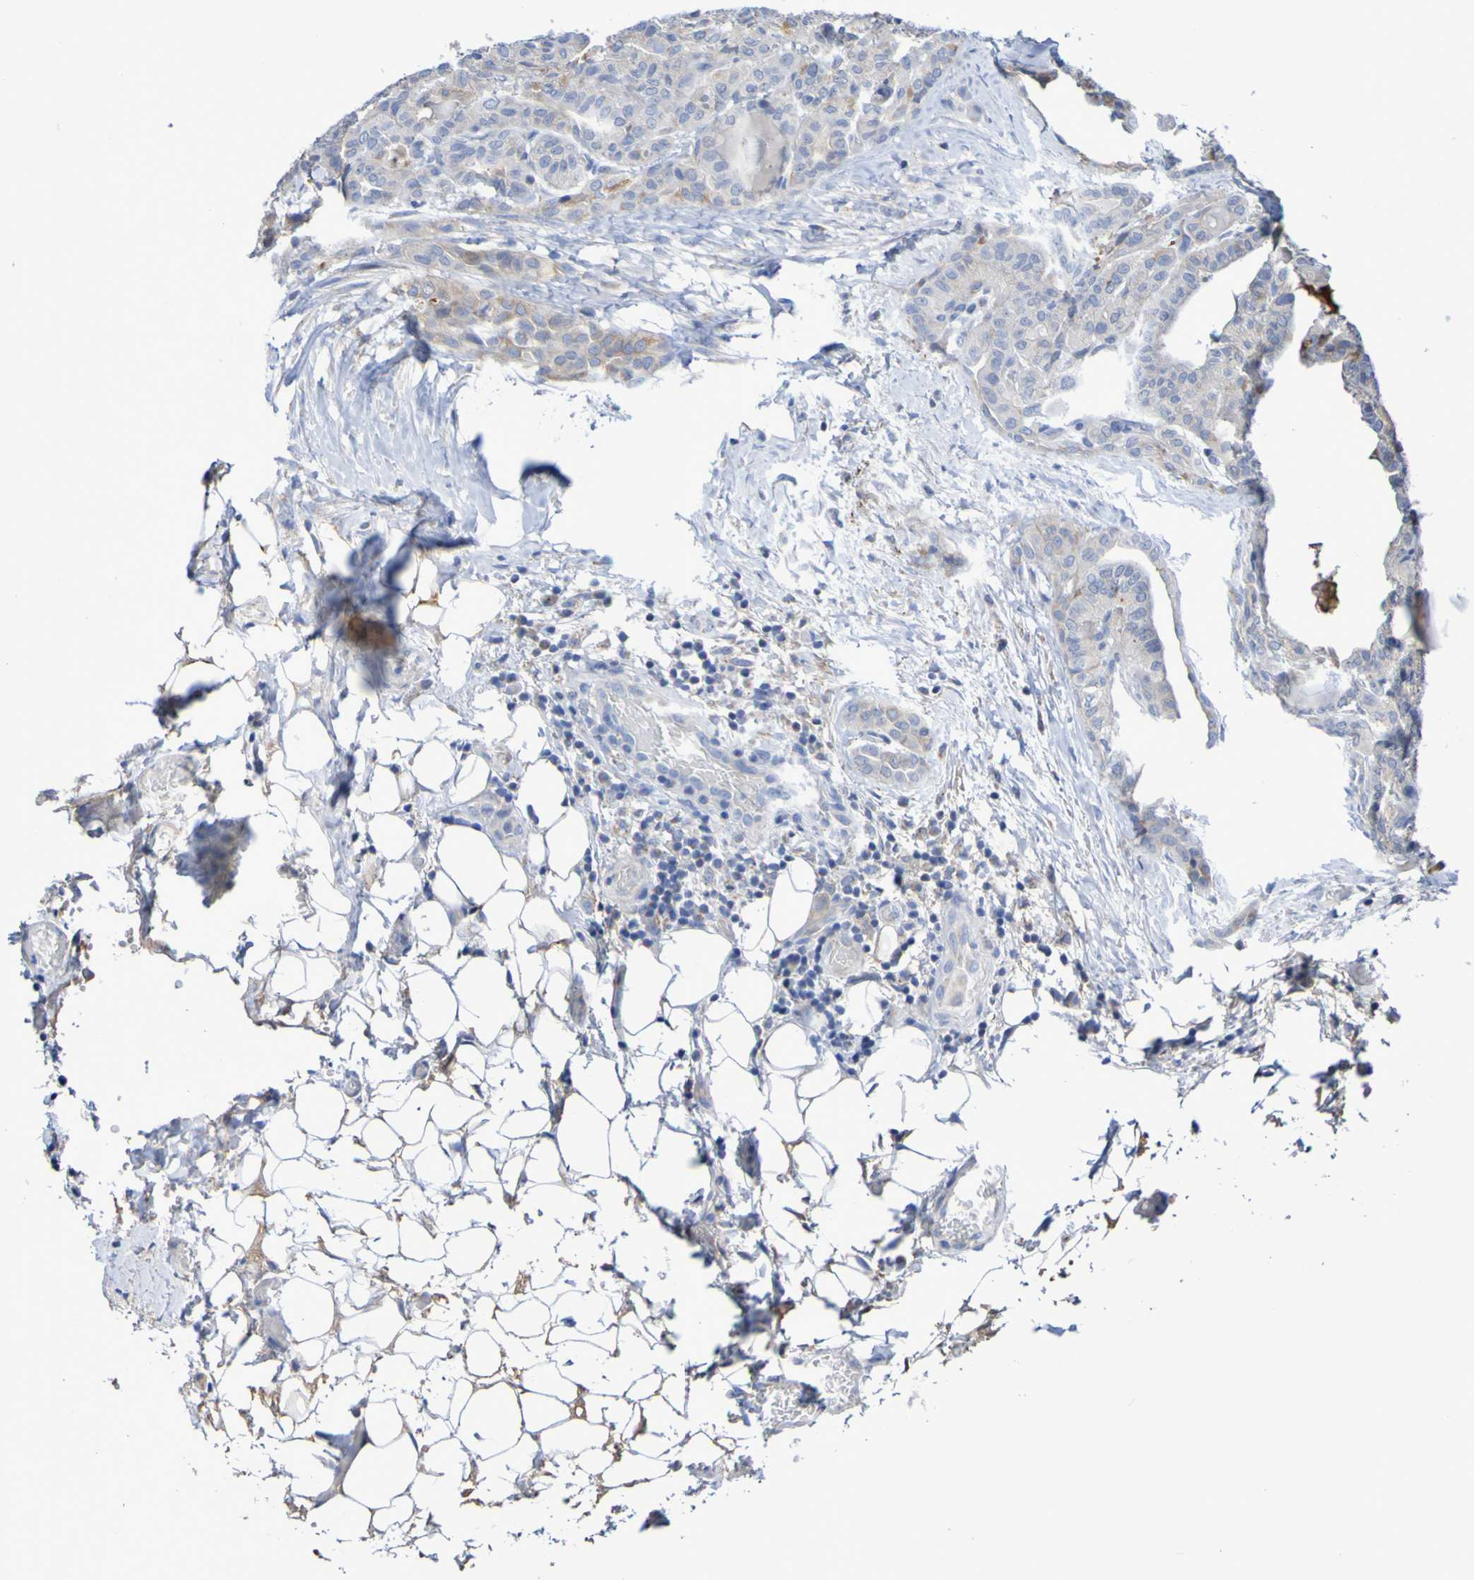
{"staining": {"intensity": "weak", "quantity": "<25%", "location": "cytoplasmic/membranous"}, "tissue": "thyroid cancer", "cell_type": "Tumor cells", "image_type": "cancer", "snomed": [{"axis": "morphology", "description": "Papillary adenocarcinoma, NOS"}, {"axis": "topography", "description": "Thyroid gland"}], "caption": "Micrograph shows no protein staining in tumor cells of papillary adenocarcinoma (thyroid) tissue. (IHC, brightfield microscopy, high magnification).", "gene": "CNTN2", "patient": {"sex": "male", "age": 77}}